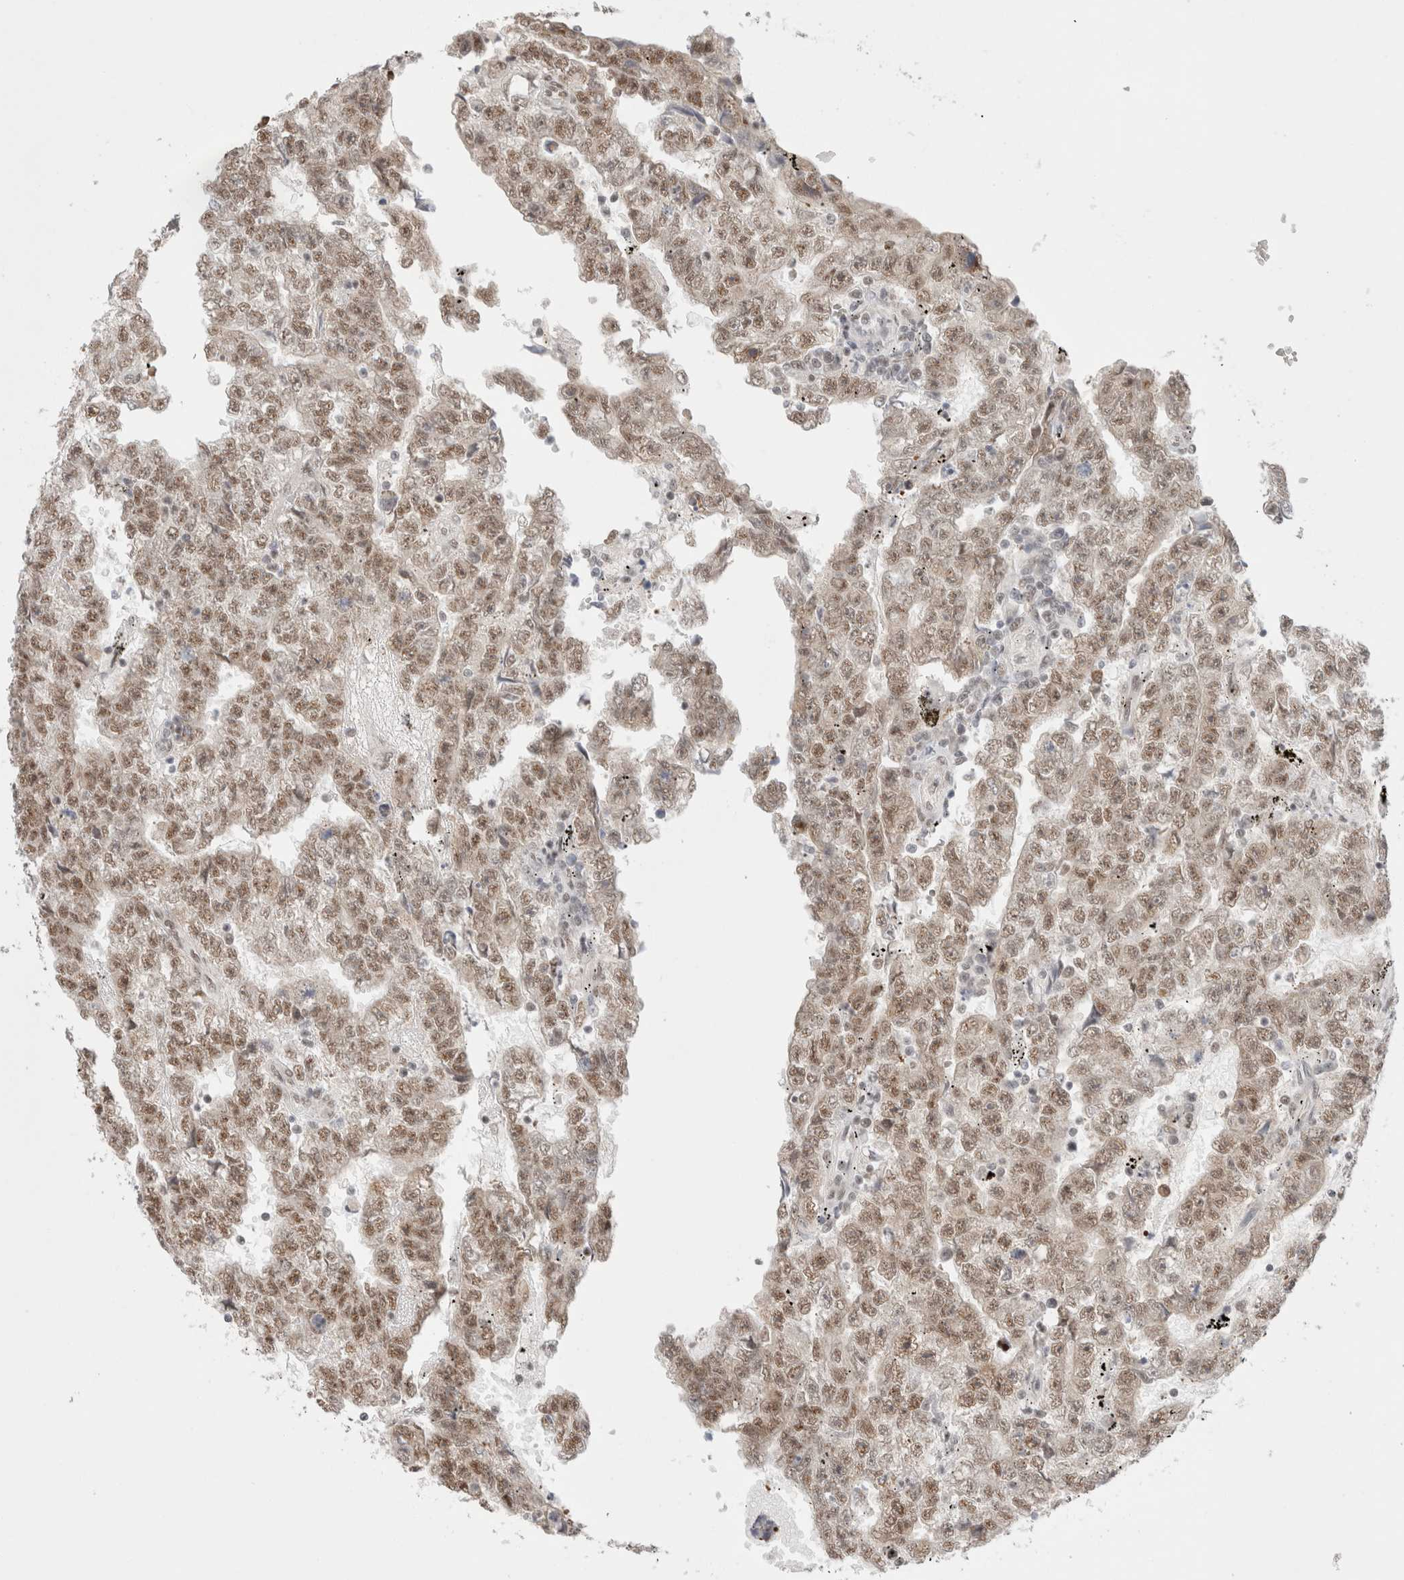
{"staining": {"intensity": "moderate", "quantity": ">75%", "location": "nuclear"}, "tissue": "testis cancer", "cell_type": "Tumor cells", "image_type": "cancer", "snomed": [{"axis": "morphology", "description": "Carcinoma, Embryonal, NOS"}, {"axis": "topography", "description": "Testis"}], "caption": "Approximately >75% of tumor cells in human testis cancer (embryonal carcinoma) display moderate nuclear protein staining as visualized by brown immunohistochemical staining.", "gene": "TRMT12", "patient": {"sex": "male", "age": 25}}